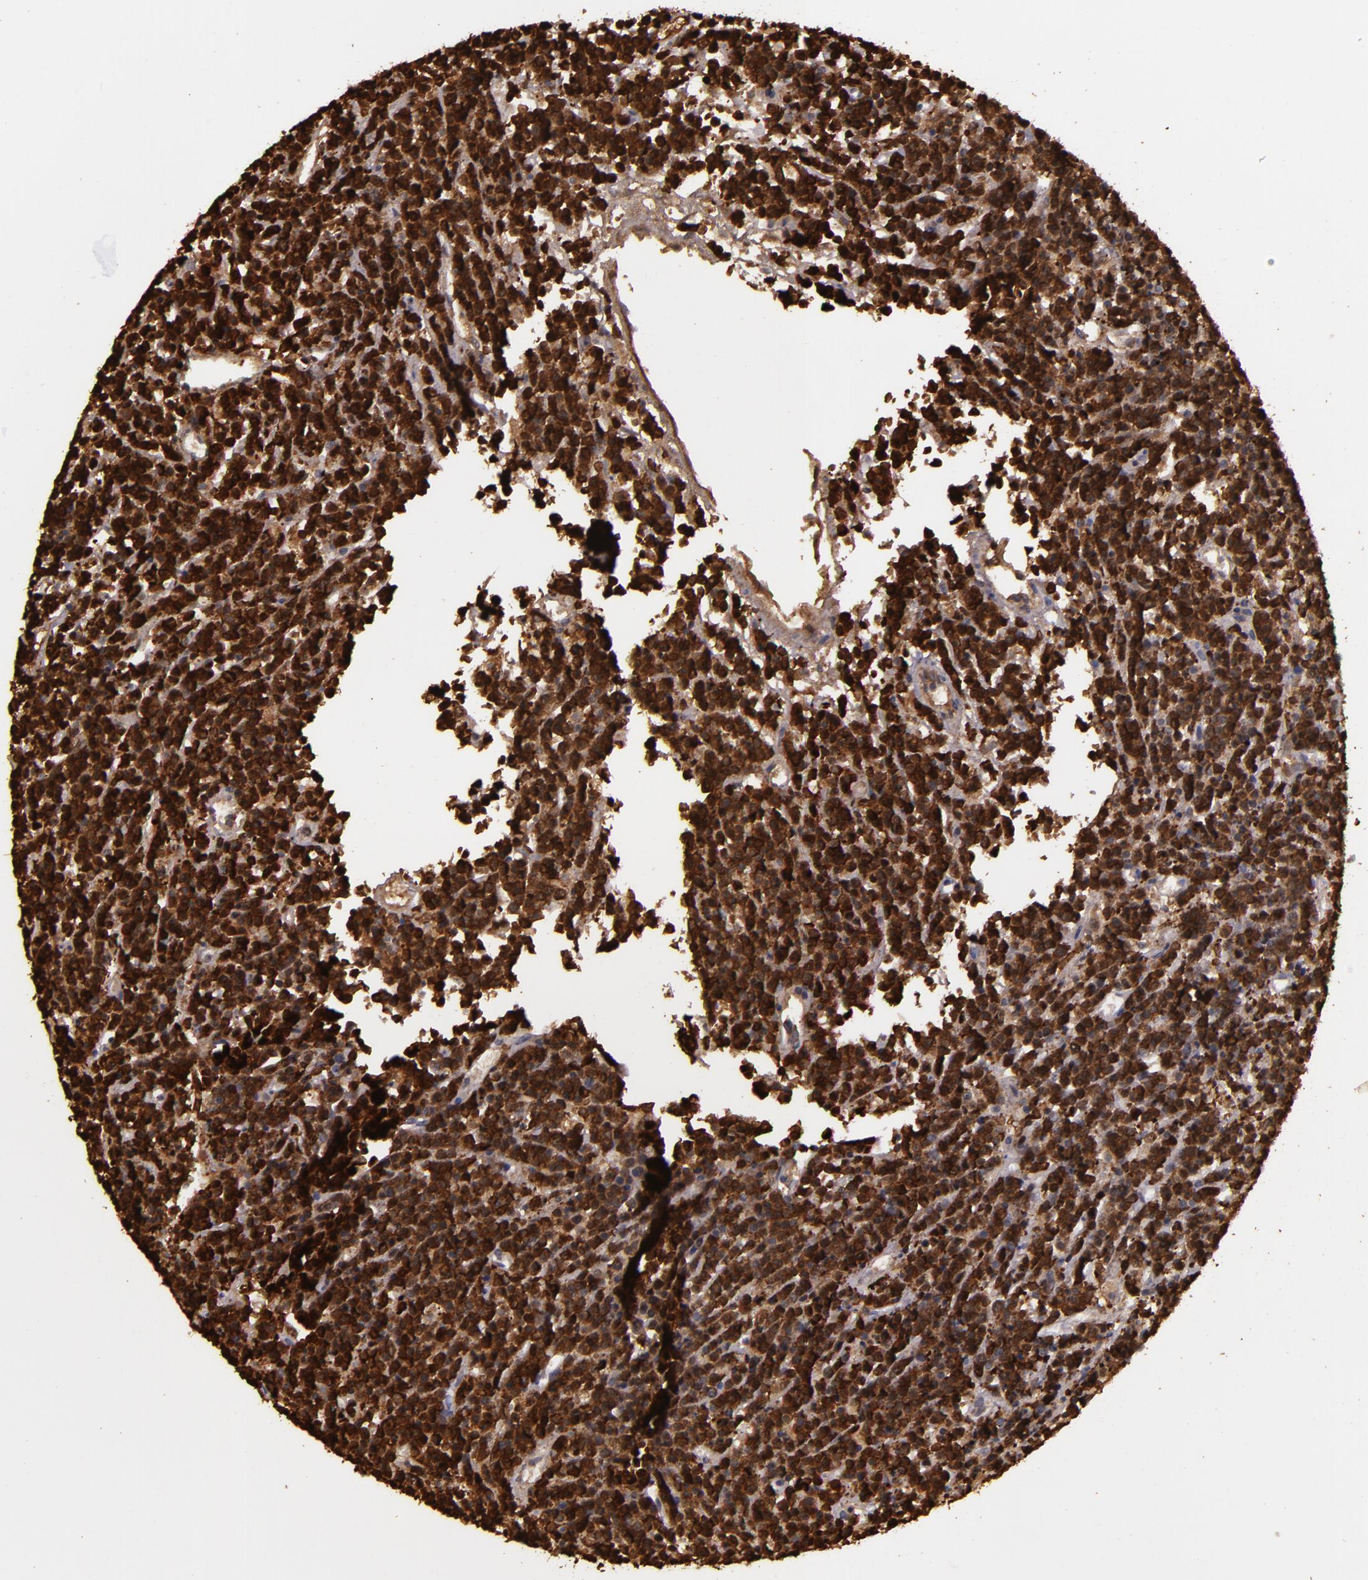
{"staining": {"intensity": "strong", "quantity": ">75%", "location": "cytoplasmic/membranous"}, "tissue": "lymphoma", "cell_type": "Tumor cells", "image_type": "cancer", "snomed": [{"axis": "morphology", "description": "Malignant lymphoma, non-Hodgkin's type, High grade"}, {"axis": "topography", "description": "Ovary"}], "caption": "High-grade malignant lymphoma, non-Hodgkin's type stained with a brown dye exhibits strong cytoplasmic/membranous positive staining in about >75% of tumor cells.", "gene": "SLC9A3R1", "patient": {"sex": "female", "age": 56}}